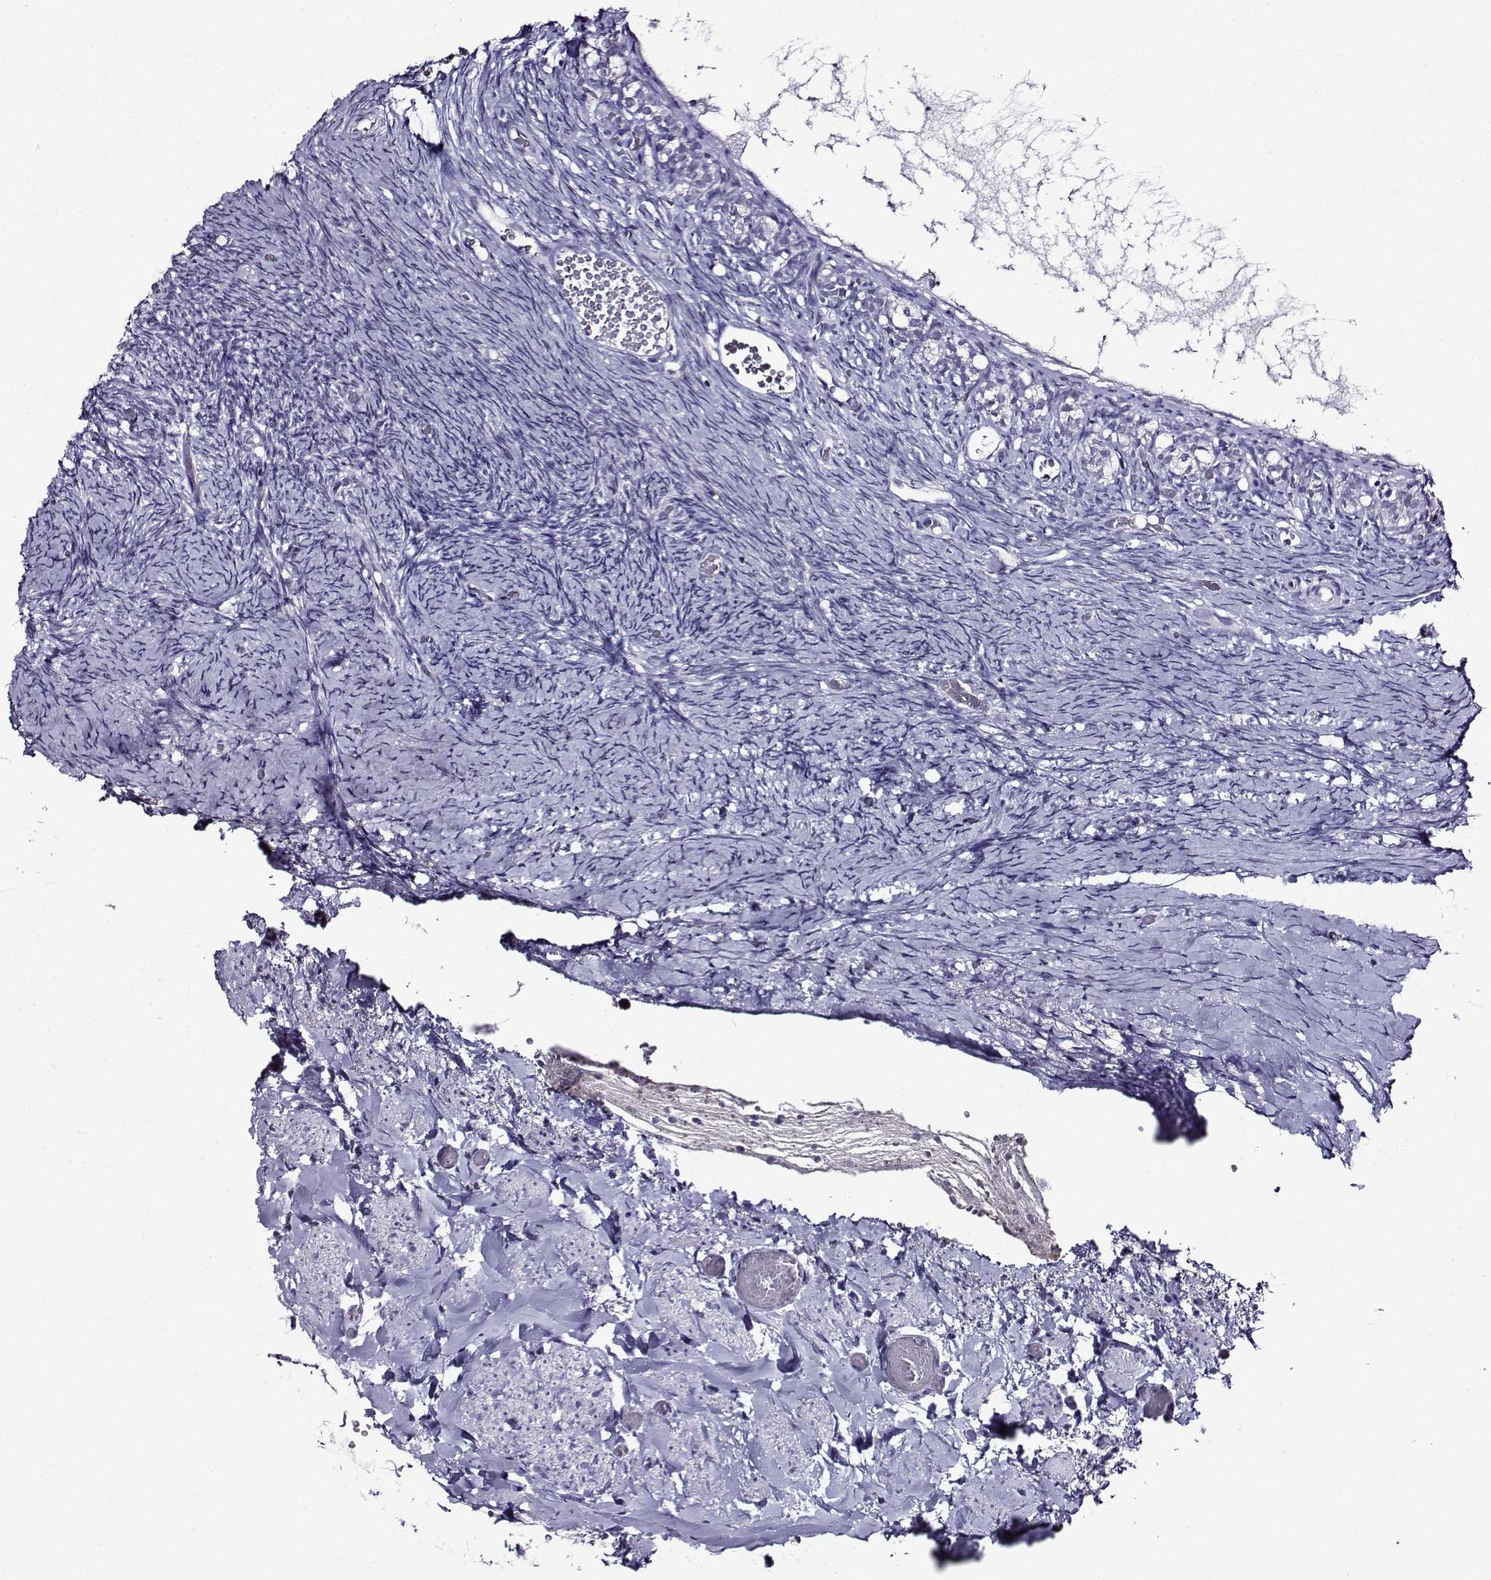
{"staining": {"intensity": "weak", "quantity": "<25%", "location": "cytoplasmic/membranous"}, "tissue": "ovary", "cell_type": "Follicle cells", "image_type": "normal", "snomed": [{"axis": "morphology", "description": "Normal tissue, NOS"}, {"axis": "topography", "description": "Ovary"}], "caption": "This histopathology image is of benign ovary stained with IHC to label a protein in brown with the nuclei are counter-stained blue. There is no positivity in follicle cells.", "gene": "TMEM266", "patient": {"sex": "female", "age": 39}}